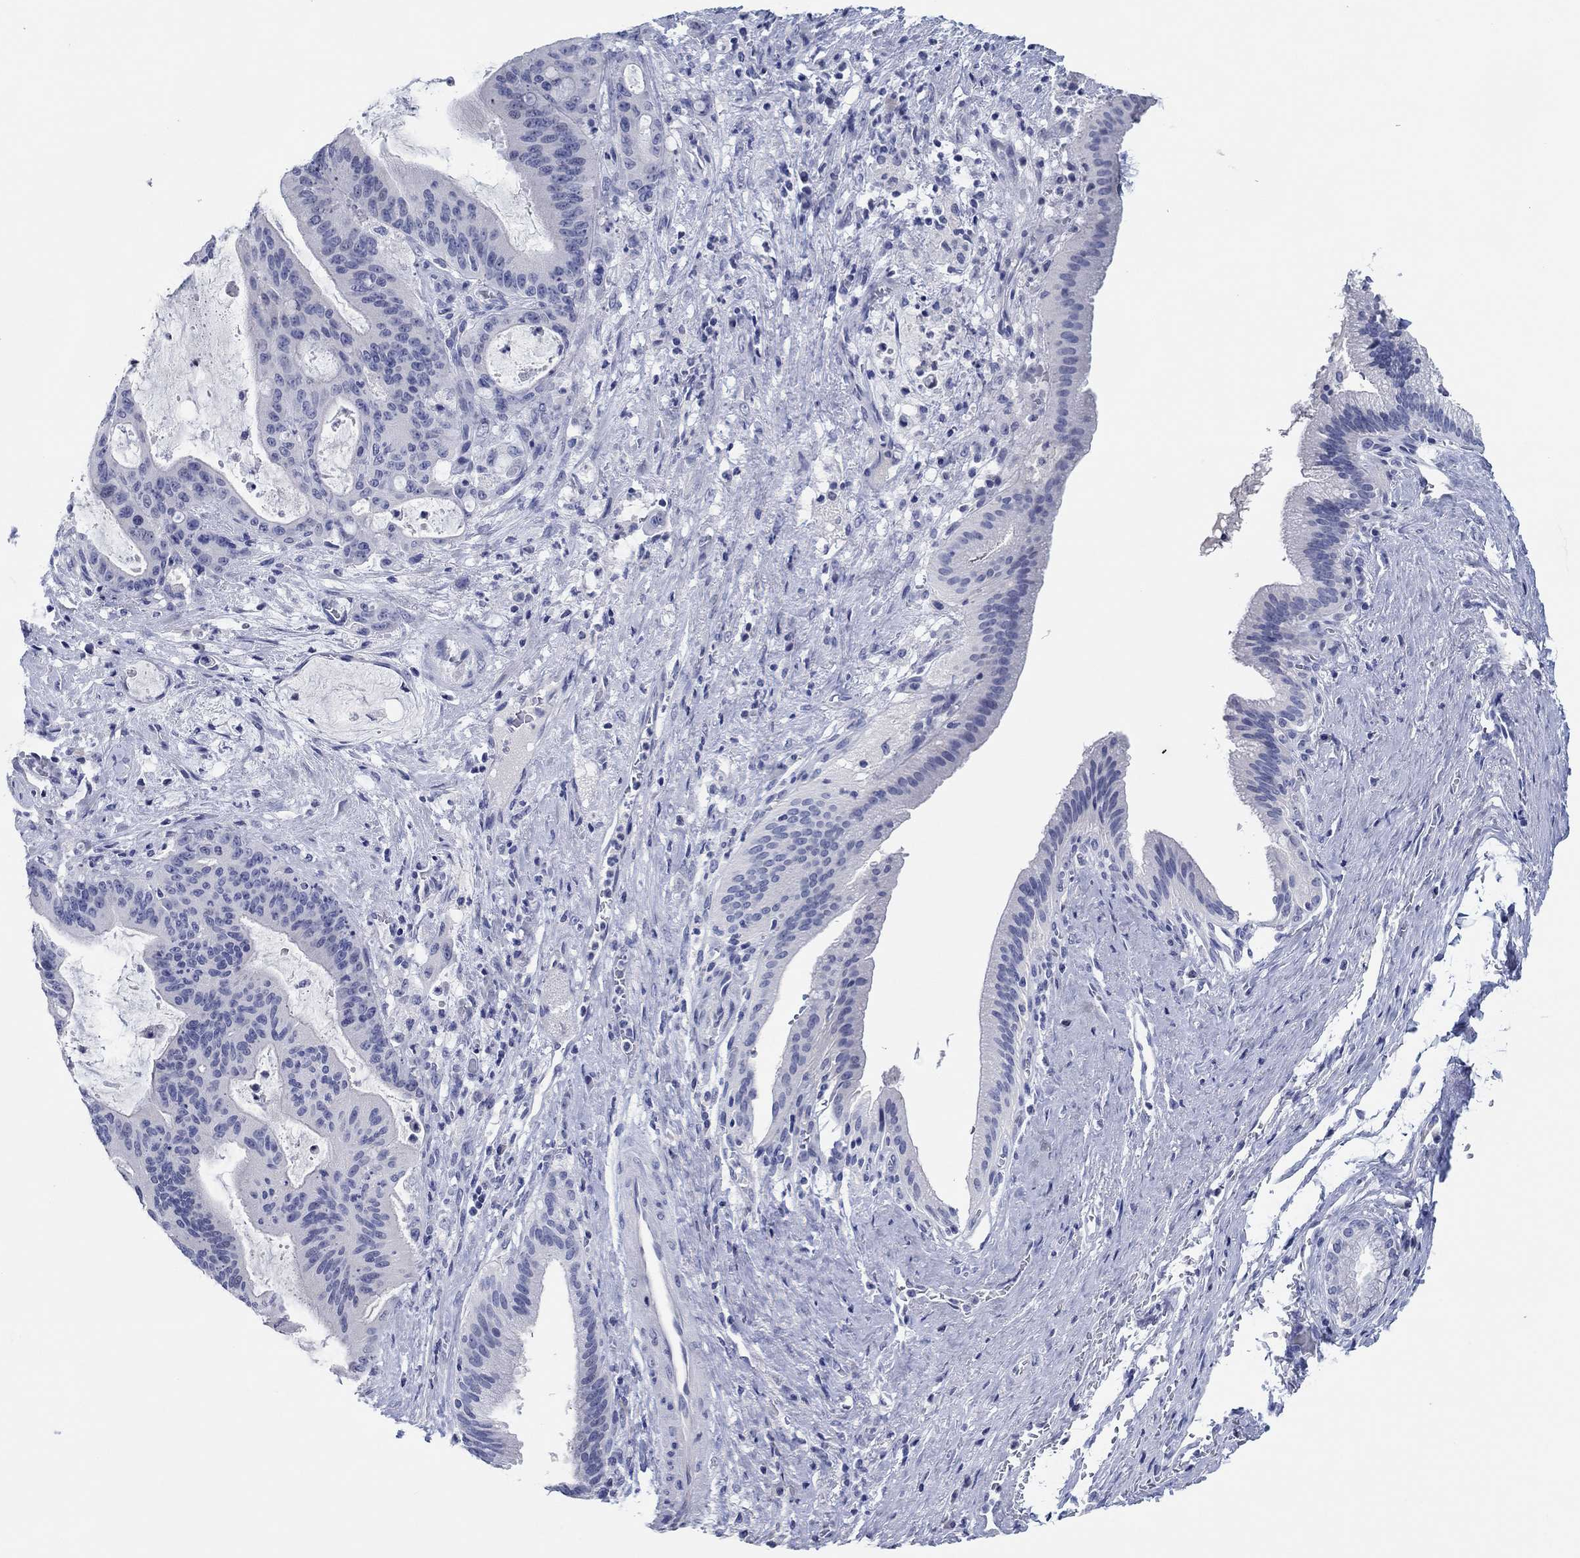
{"staining": {"intensity": "negative", "quantity": "none", "location": "none"}, "tissue": "liver cancer", "cell_type": "Tumor cells", "image_type": "cancer", "snomed": [{"axis": "morphology", "description": "Cholangiocarcinoma"}, {"axis": "topography", "description": "Liver"}], "caption": "A high-resolution histopathology image shows immunohistochemistry (IHC) staining of liver cholangiocarcinoma, which demonstrates no significant staining in tumor cells. (DAB IHC, high magnification).", "gene": "POU5F1", "patient": {"sex": "female", "age": 73}}